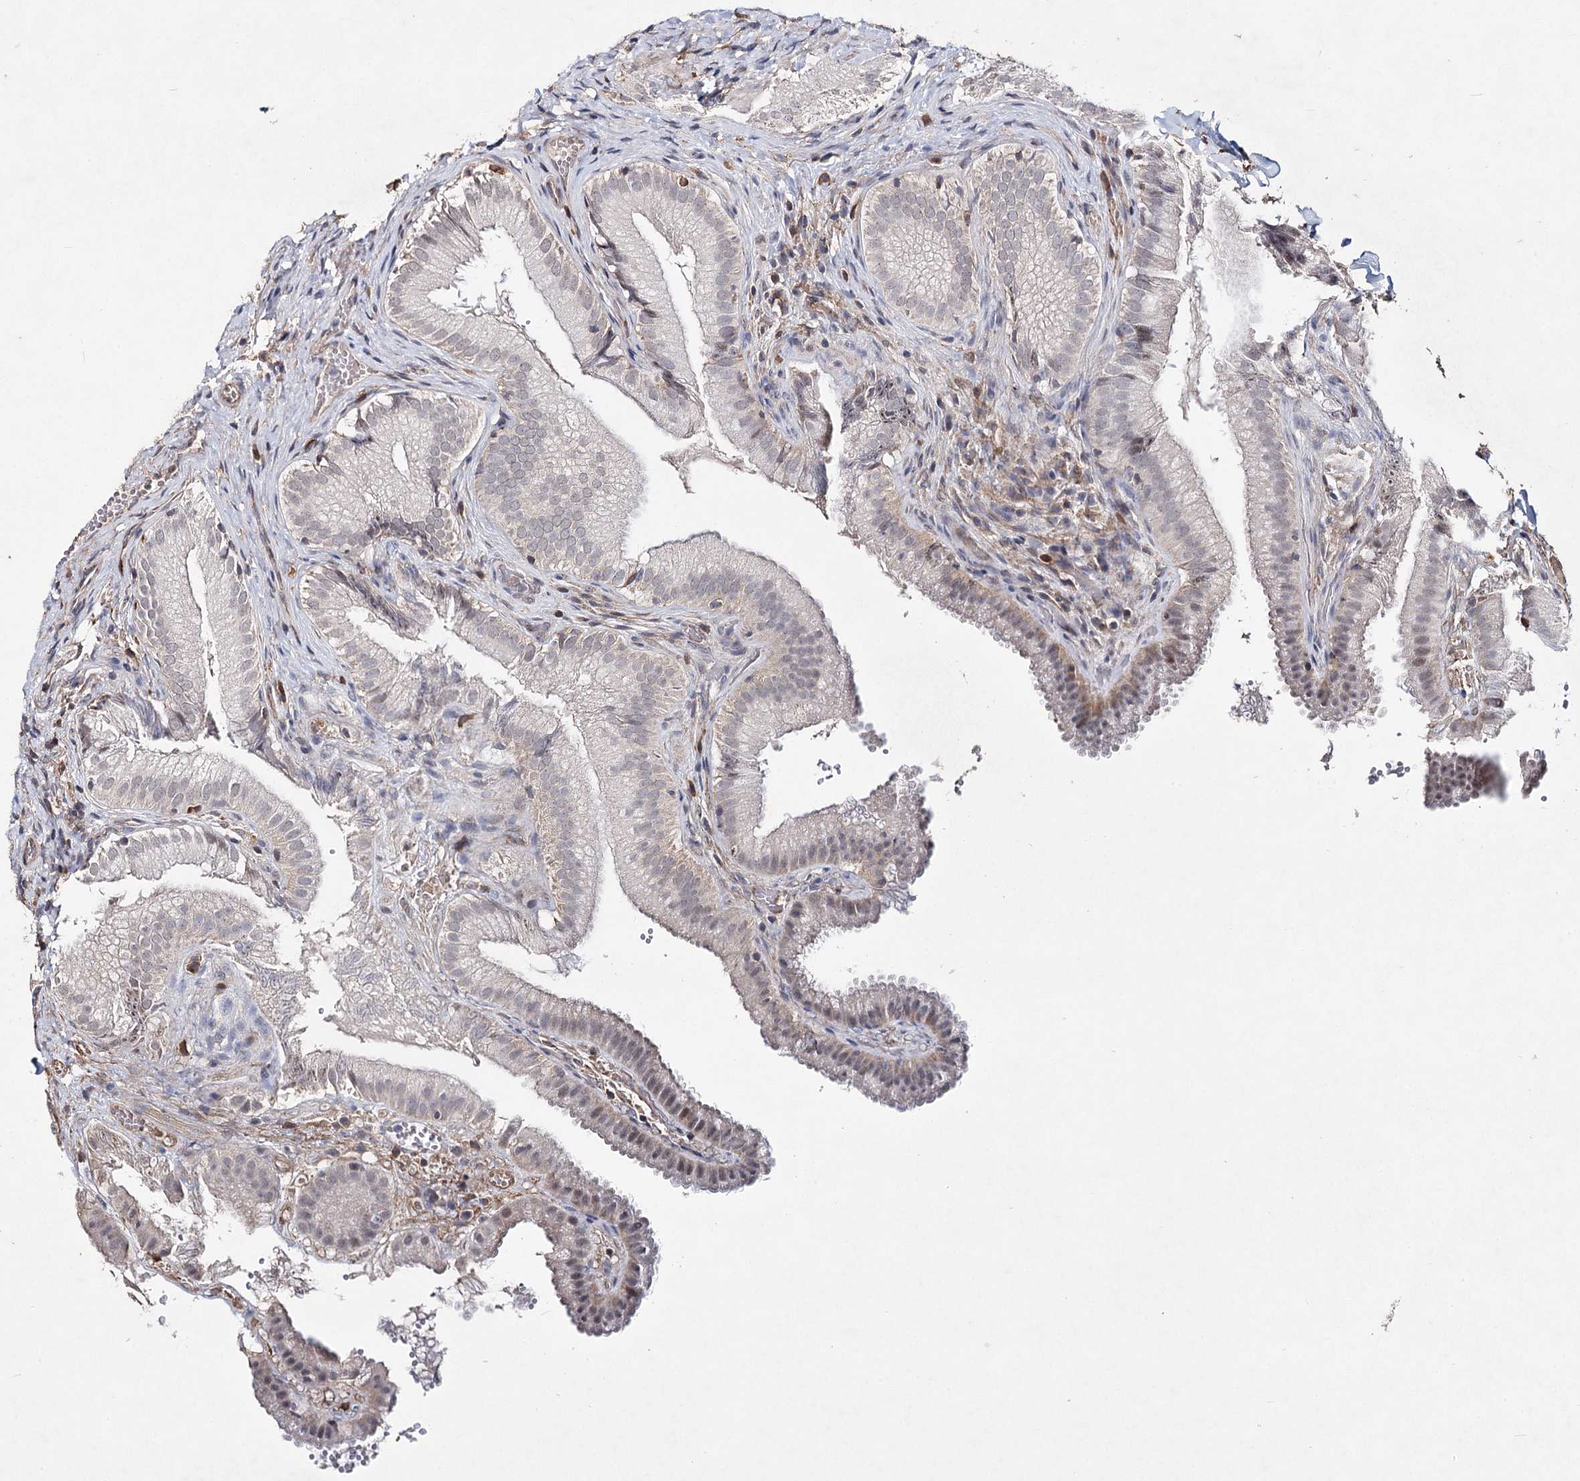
{"staining": {"intensity": "weak", "quantity": "<25%", "location": "cytoplasmic/membranous"}, "tissue": "gallbladder", "cell_type": "Glandular cells", "image_type": "normal", "snomed": [{"axis": "morphology", "description": "Normal tissue, NOS"}, {"axis": "topography", "description": "Gallbladder"}], "caption": "This photomicrograph is of normal gallbladder stained with immunohistochemistry (IHC) to label a protein in brown with the nuclei are counter-stained blue. There is no positivity in glandular cells. The staining is performed using DAB brown chromogen with nuclei counter-stained in using hematoxylin.", "gene": "TMEM218", "patient": {"sex": "female", "age": 30}}